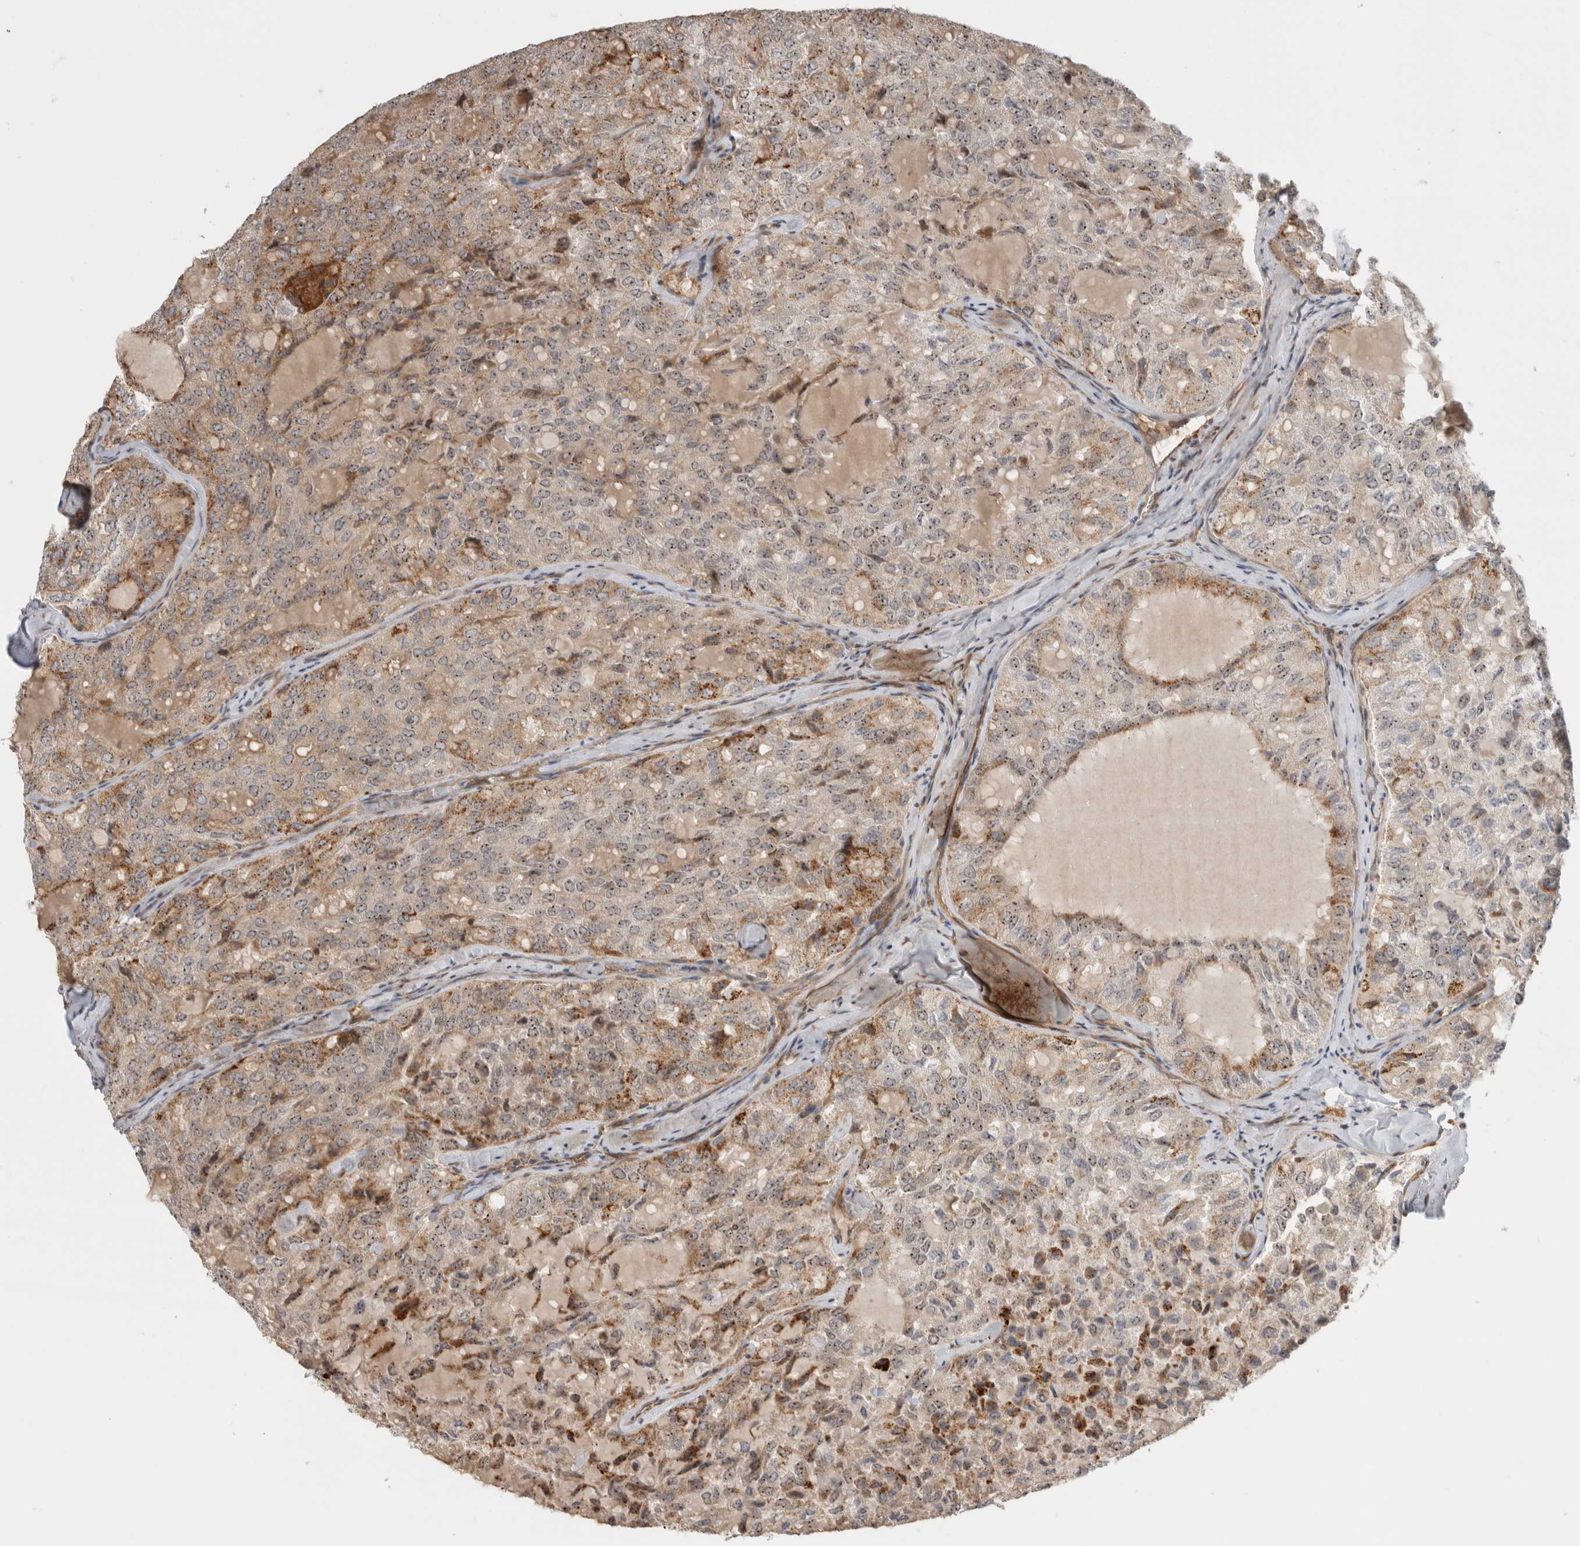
{"staining": {"intensity": "moderate", "quantity": ">75%", "location": "cytoplasmic/membranous,nuclear"}, "tissue": "thyroid cancer", "cell_type": "Tumor cells", "image_type": "cancer", "snomed": [{"axis": "morphology", "description": "Follicular adenoma carcinoma, NOS"}, {"axis": "topography", "description": "Thyroid gland"}], "caption": "Immunohistochemical staining of thyroid cancer (follicular adenoma carcinoma) displays medium levels of moderate cytoplasmic/membranous and nuclear protein staining in approximately >75% of tumor cells. (brown staining indicates protein expression, while blue staining denotes nuclei).", "gene": "WASF2", "patient": {"sex": "male", "age": 75}}